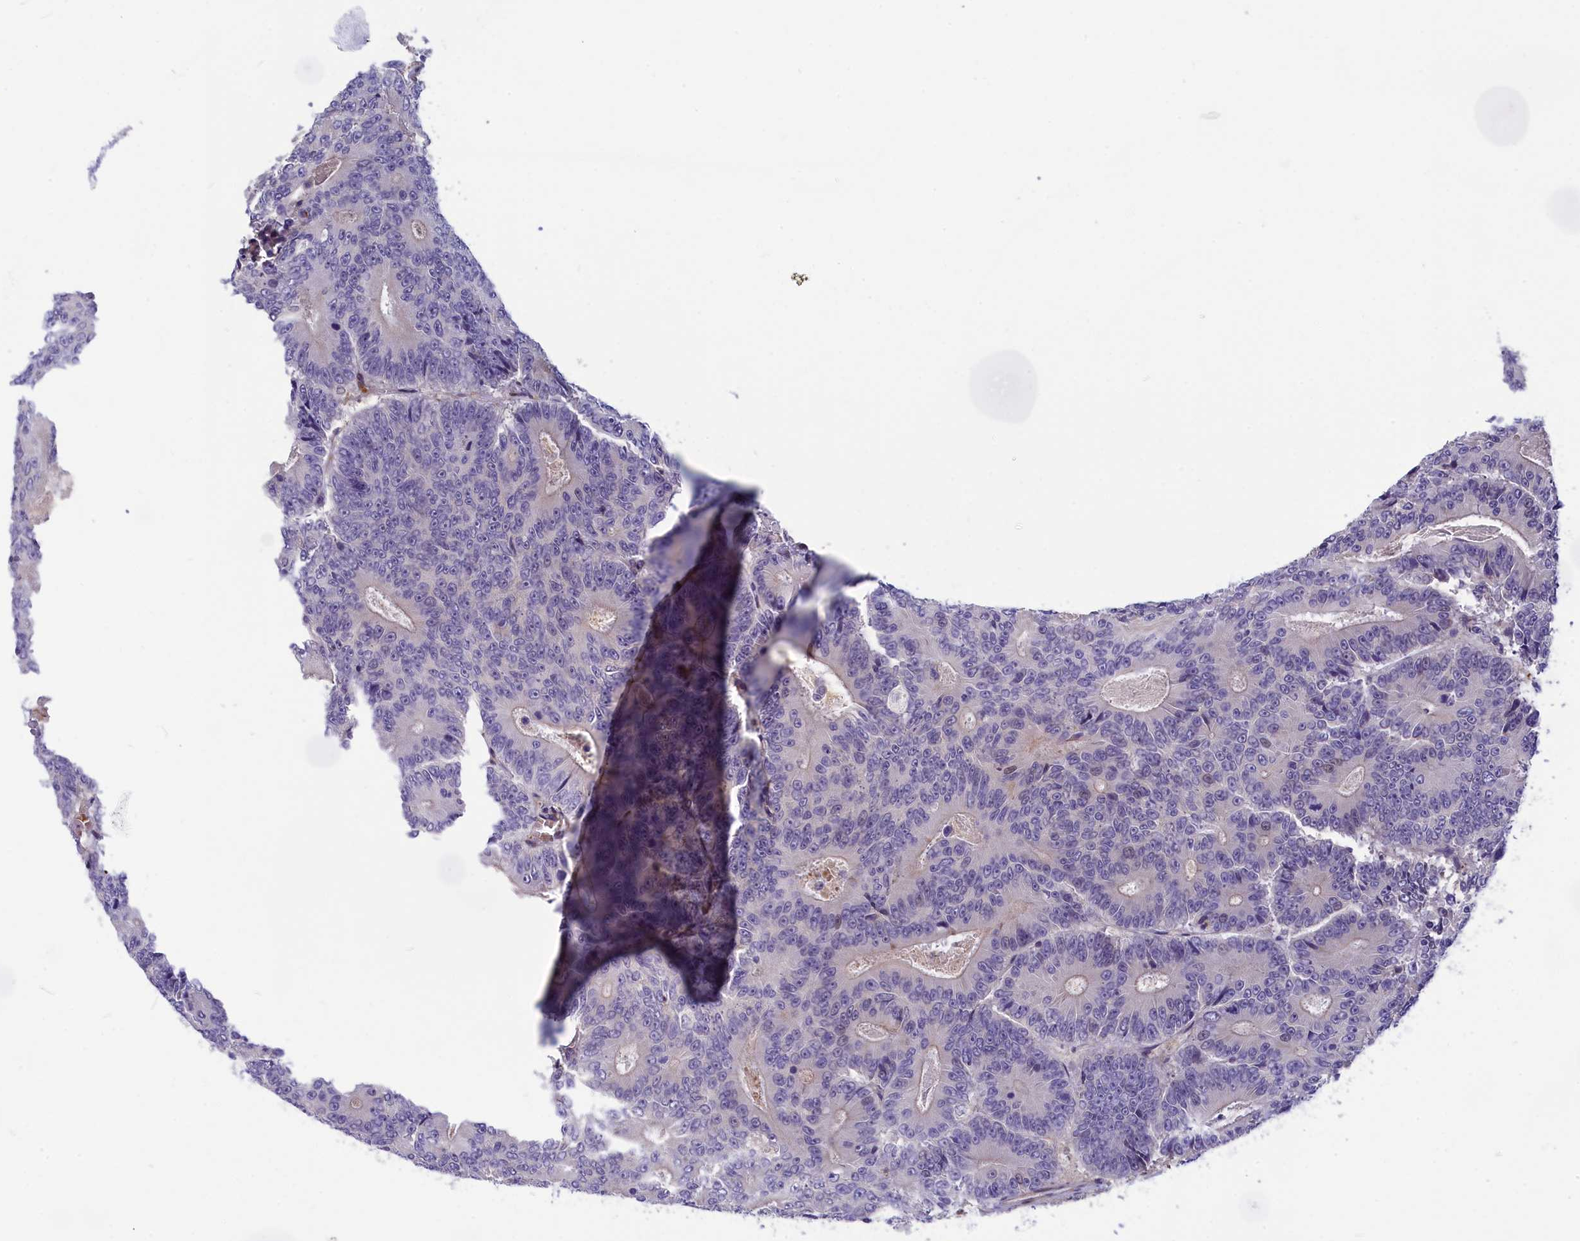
{"staining": {"intensity": "negative", "quantity": "none", "location": "none"}, "tissue": "colorectal cancer", "cell_type": "Tumor cells", "image_type": "cancer", "snomed": [{"axis": "morphology", "description": "Adenocarcinoma, NOS"}, {"axis": "topography", "description": "Colon"}], "caption": "This is an immunohistochemistry image of human colorectal adenocarcinoma. There is no staining in tumor cells.", "gene": "NKPD1", "patient": {"sex": "male", "age": 83}}